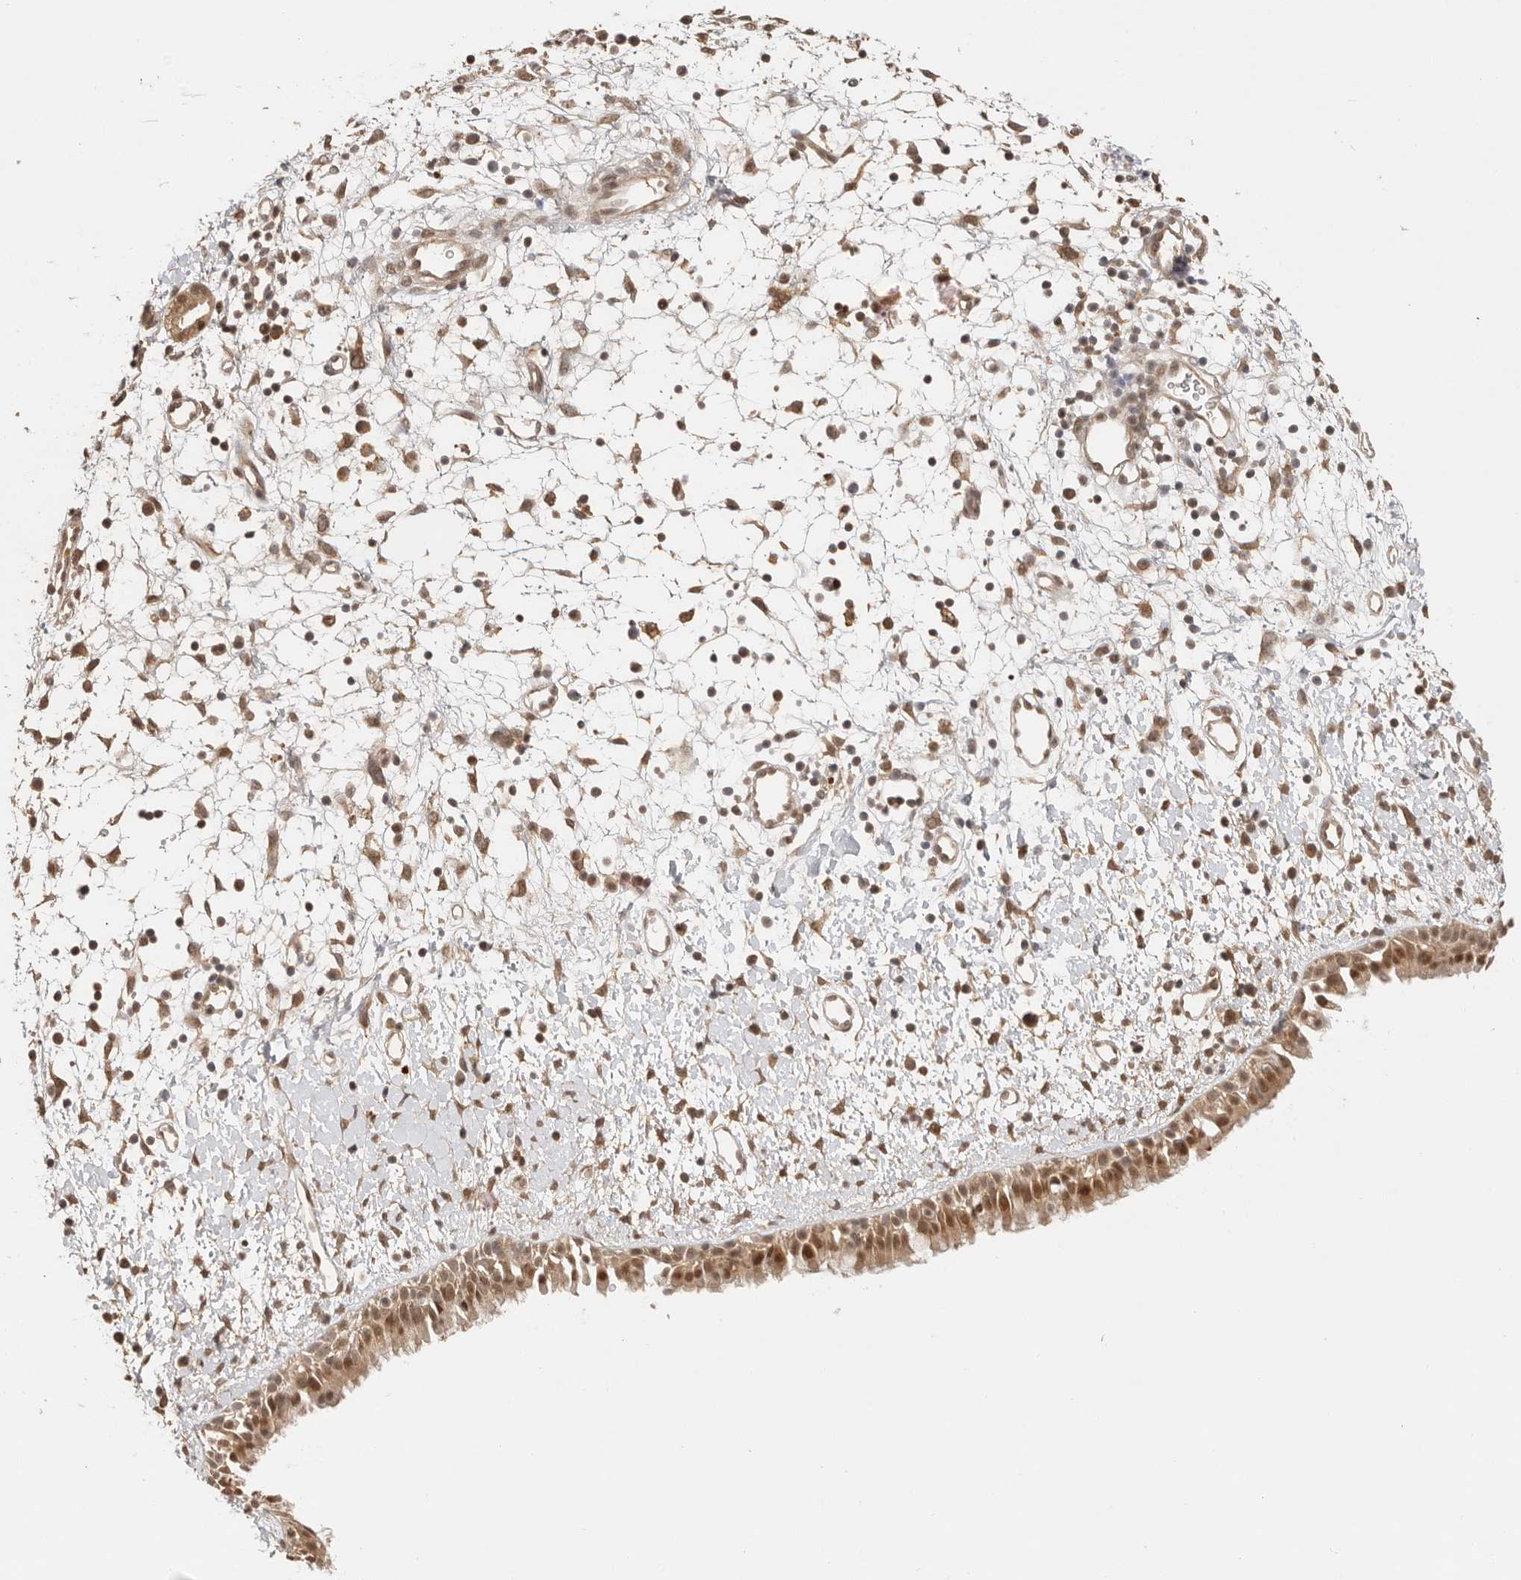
{"staining": {"intensity": "moderate", "quantity": ">75%", "location": "cytoplasmic/membranous,nuclear"}, "tissue": "nasopharynx", "cell_type": "Respiratory epithelial cells", "image_type": "normal", "snomed": [{"axis": "morphology", "description": "Normal tissue, NOS"}, {"axis": "topography", "description": "Nasopharynx"}], "caption": "DAB immunohistochemical staining of benign nasopharynx shows moderate cytoplasmic/membranous,nuclear protein expression in approximately >75% of respiratory epithelial cells. (DAB IHC with brightfield microscopy, high magnification).", "gene": "PSMA5", "patient": {"sex": "male", "age": 22}}